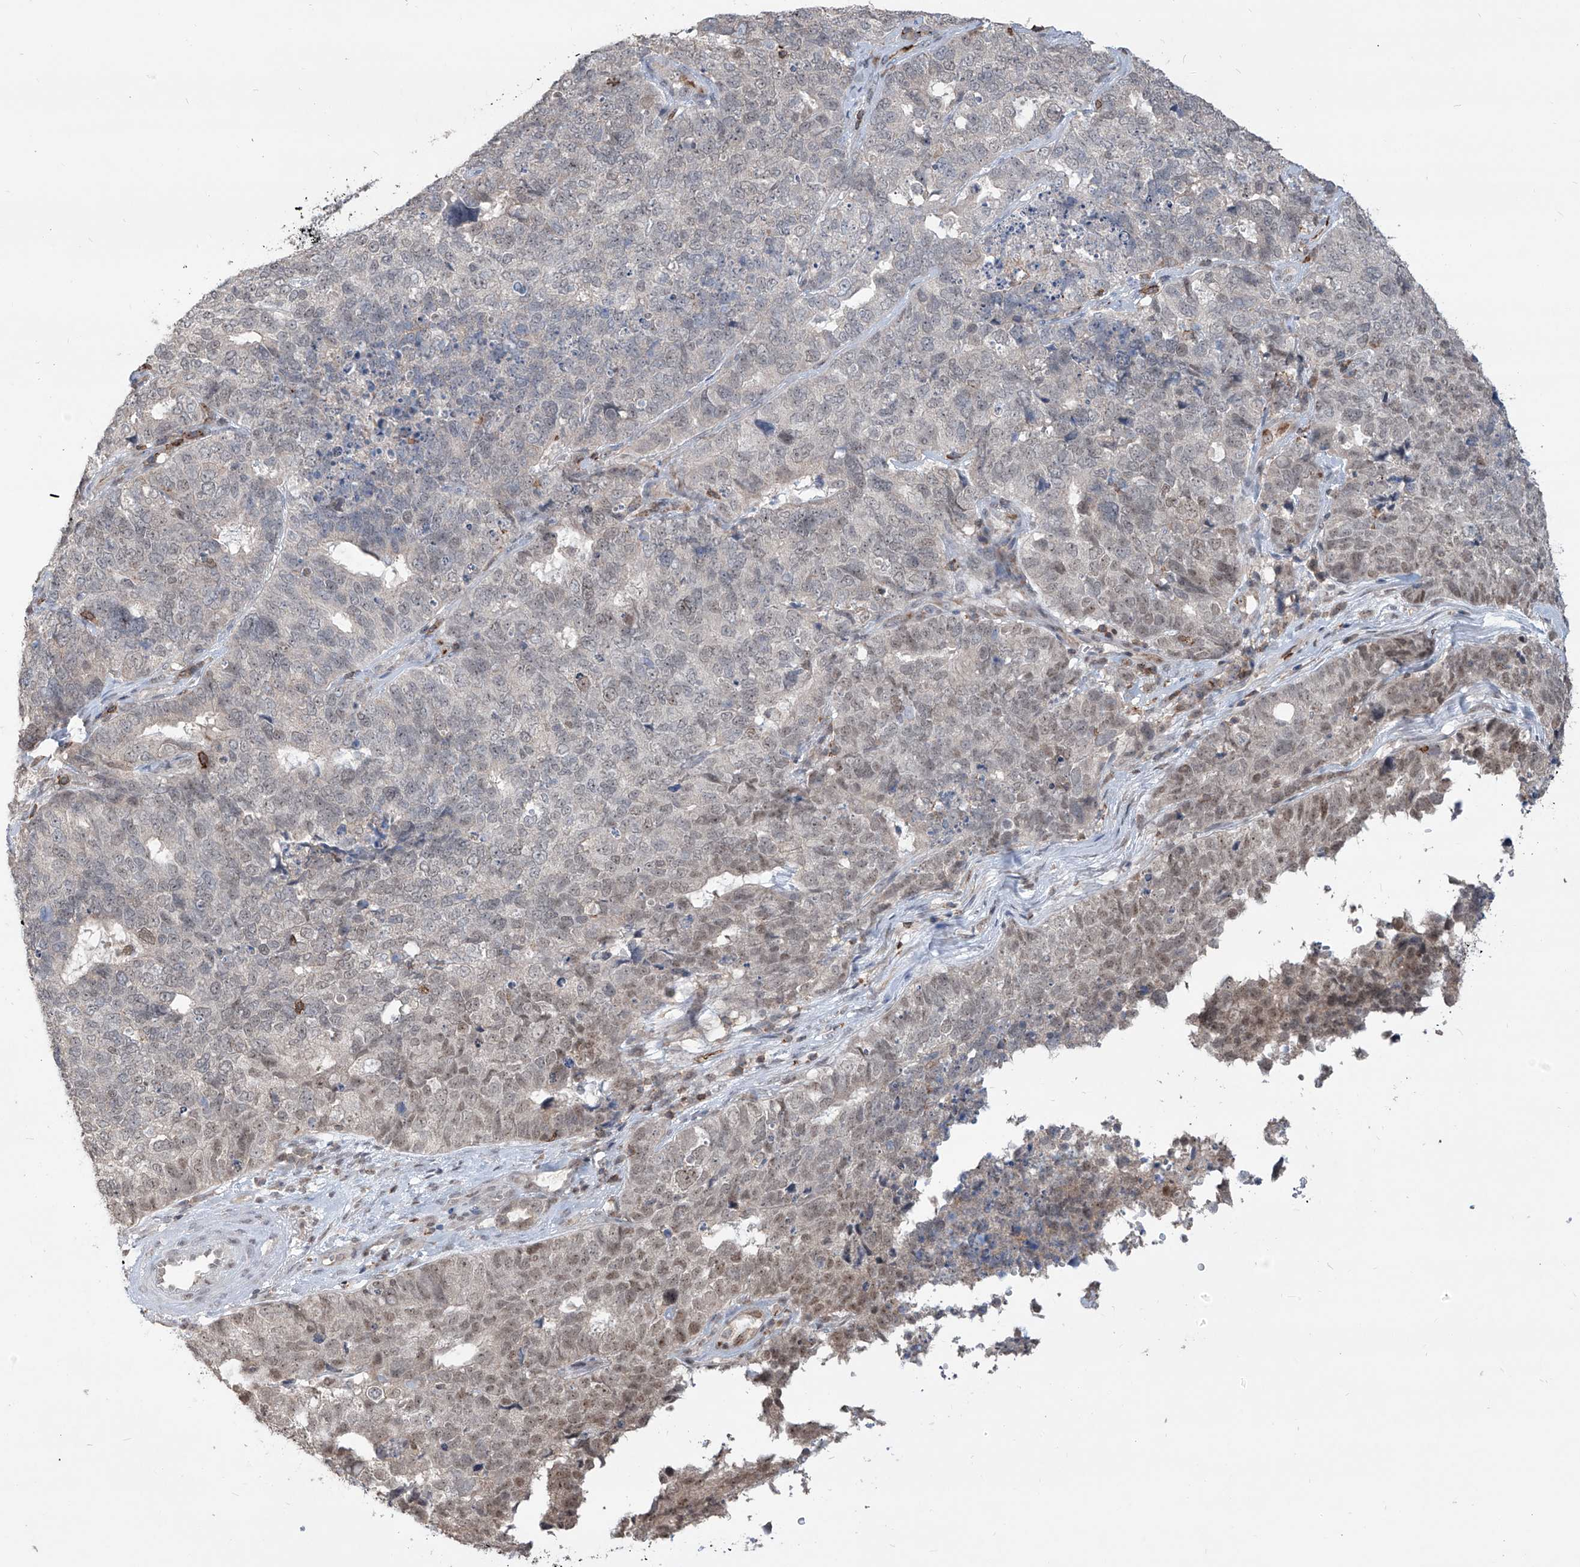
{"staining": {"intensity": "moderate", "quantity": "<25%", "location": "nuclear"}, "tissue": "cervical cancer", "cell_type": "Tumor cells", "image_type": "cancer", "snomed": [{"axis": "morphology", "description": "Squamous cell carcinoma, NOS"}, {"axis": "topography", "description": "Cervix"}], "caption": "Human cervical cancer stained with a protein marker exhibits moderate staining in tumor cells.", "gene": "ZBTB48", "patient": {"sex": "female", "age": 63}}